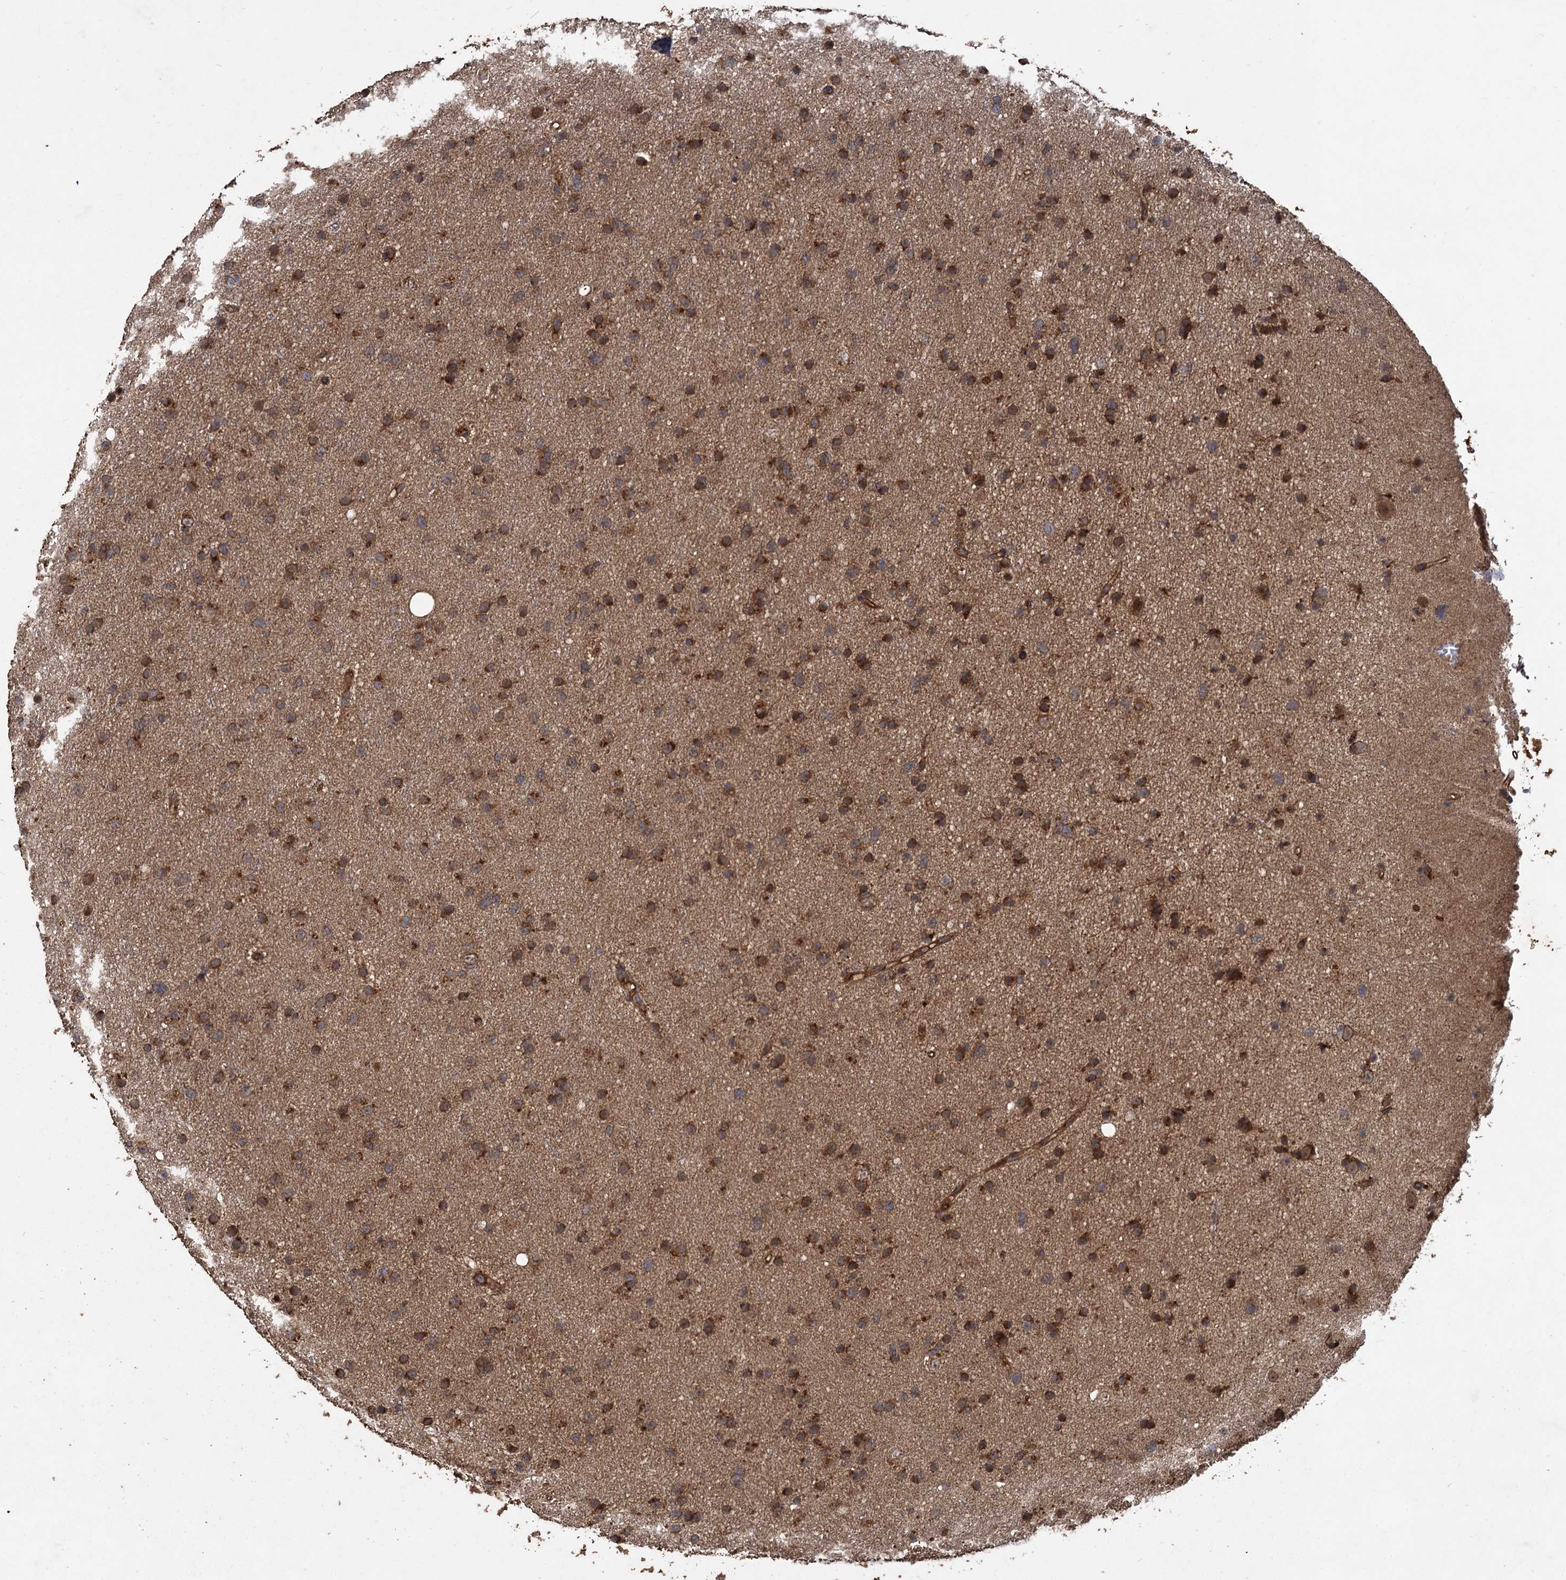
{"staining": {"intensity": "moderate", "quantity": ">75%", "location": "cytoplasmic/membranous"}, "tissue": "glioma", "cell_type": "Tumor cells", "image_type": "cancer", "snomed": [{"axis": "morphology", "description": "Glioma, malignant, Low grade"}, {"axis": "topography", "description": "Cerebral cortex"}], "caption": "The immunohistochemical stain highlights moderate cytoplasmic/membranous staining in tumor cells of low-grade glioma (malignant) tissue. (brown staining indicates protein expression, while blue staining denotes nuclei).", "gene": "GCLC", "patient": {"sex": "female", "age": 39}}